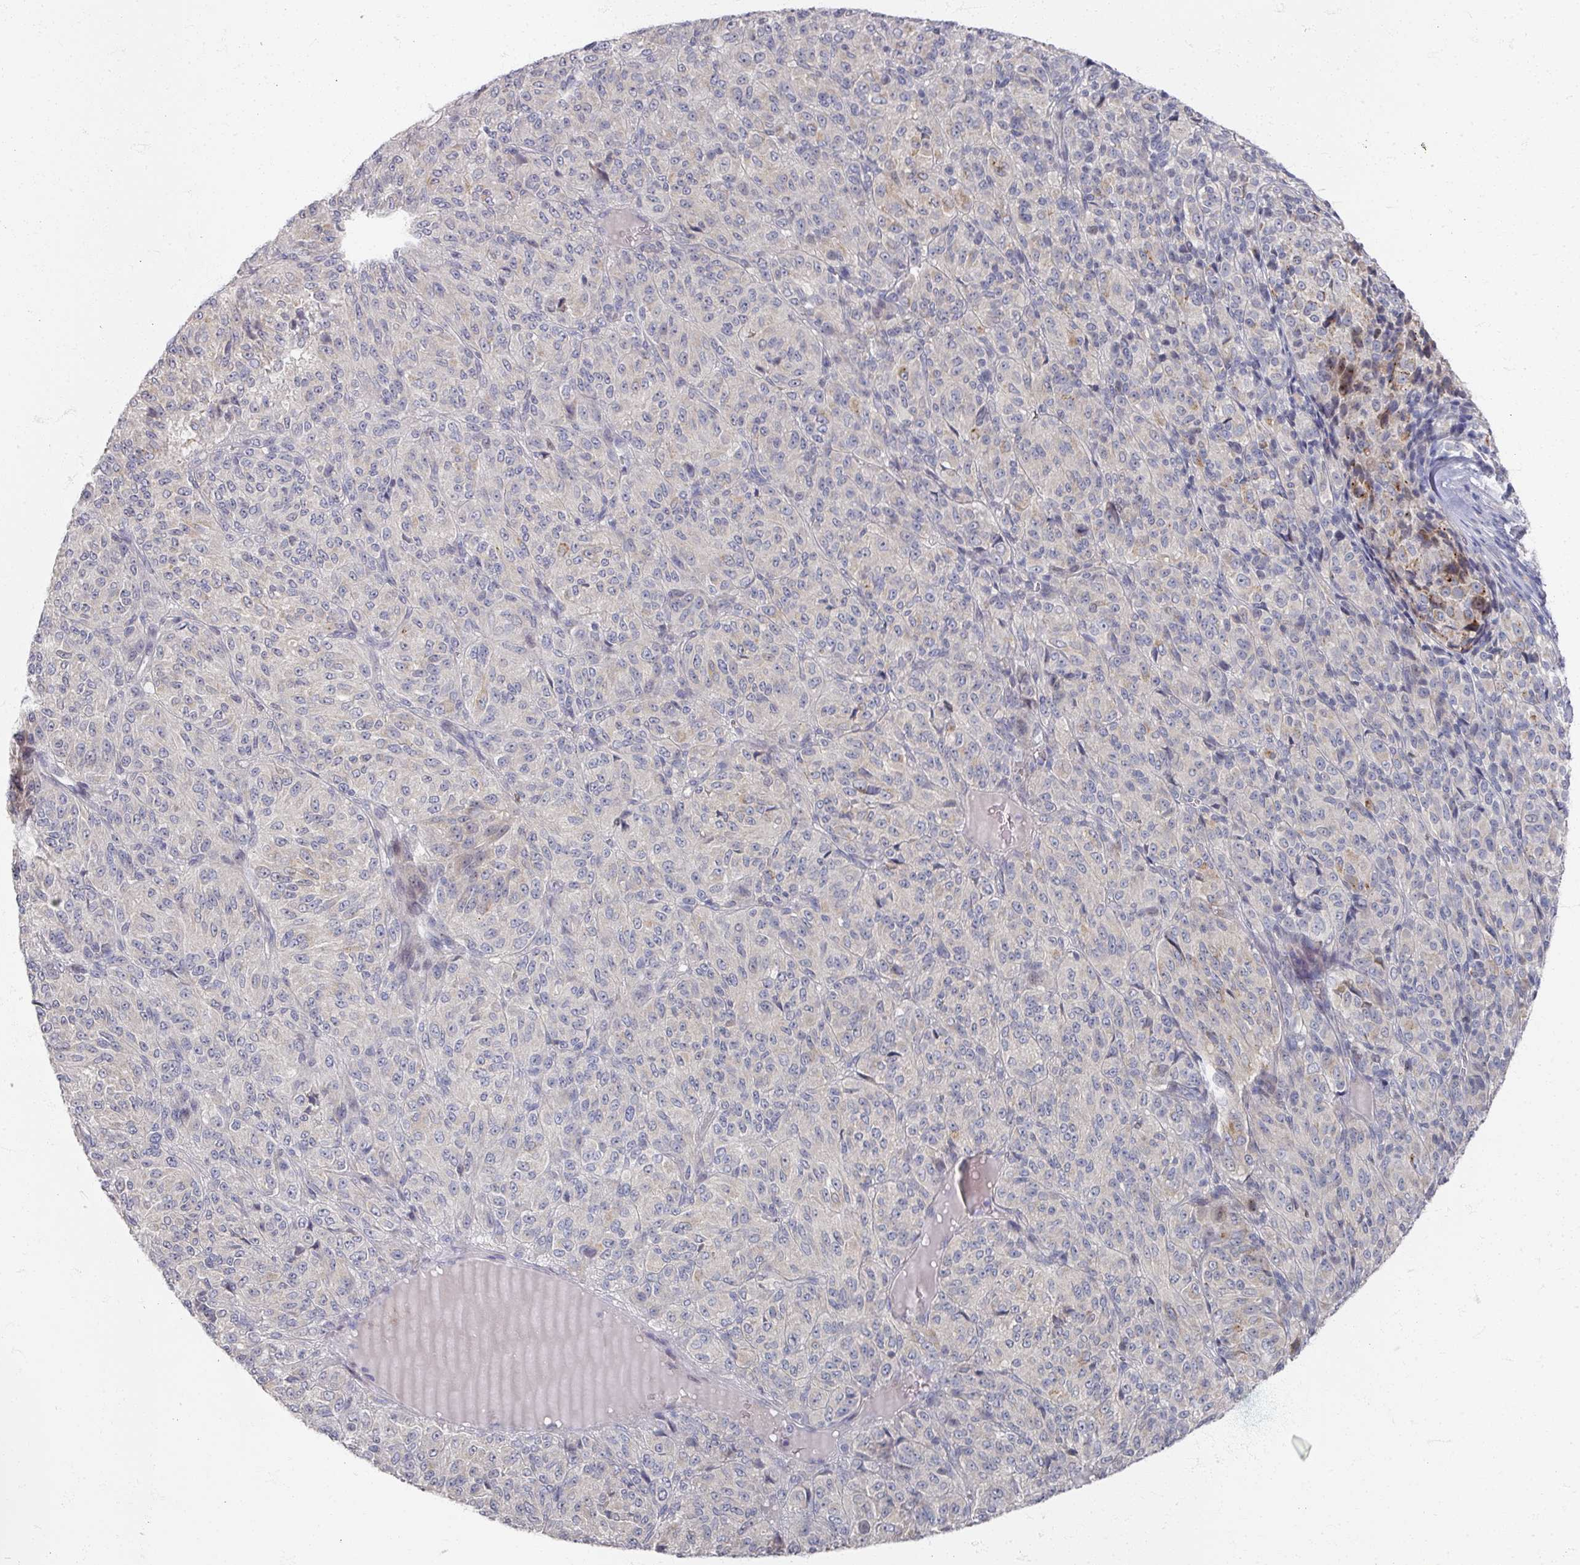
{"staining": {"intensity": "negative", "quantity": "none", "location": "none"}, "tissue": "melanoma", "cell_type": "Tumor cells", "image_type": "cancer", "snomed": [{"axis": "morphology", "description": "Malignant melanoma, Metastatic site"}, {"axis": "topography", "description": "Brain"}], "caption": "Tumor cells are negative for protein expression in human melanoma.", "gene": "TTYH3", "patient": {"sex": "female", "age": 56}}